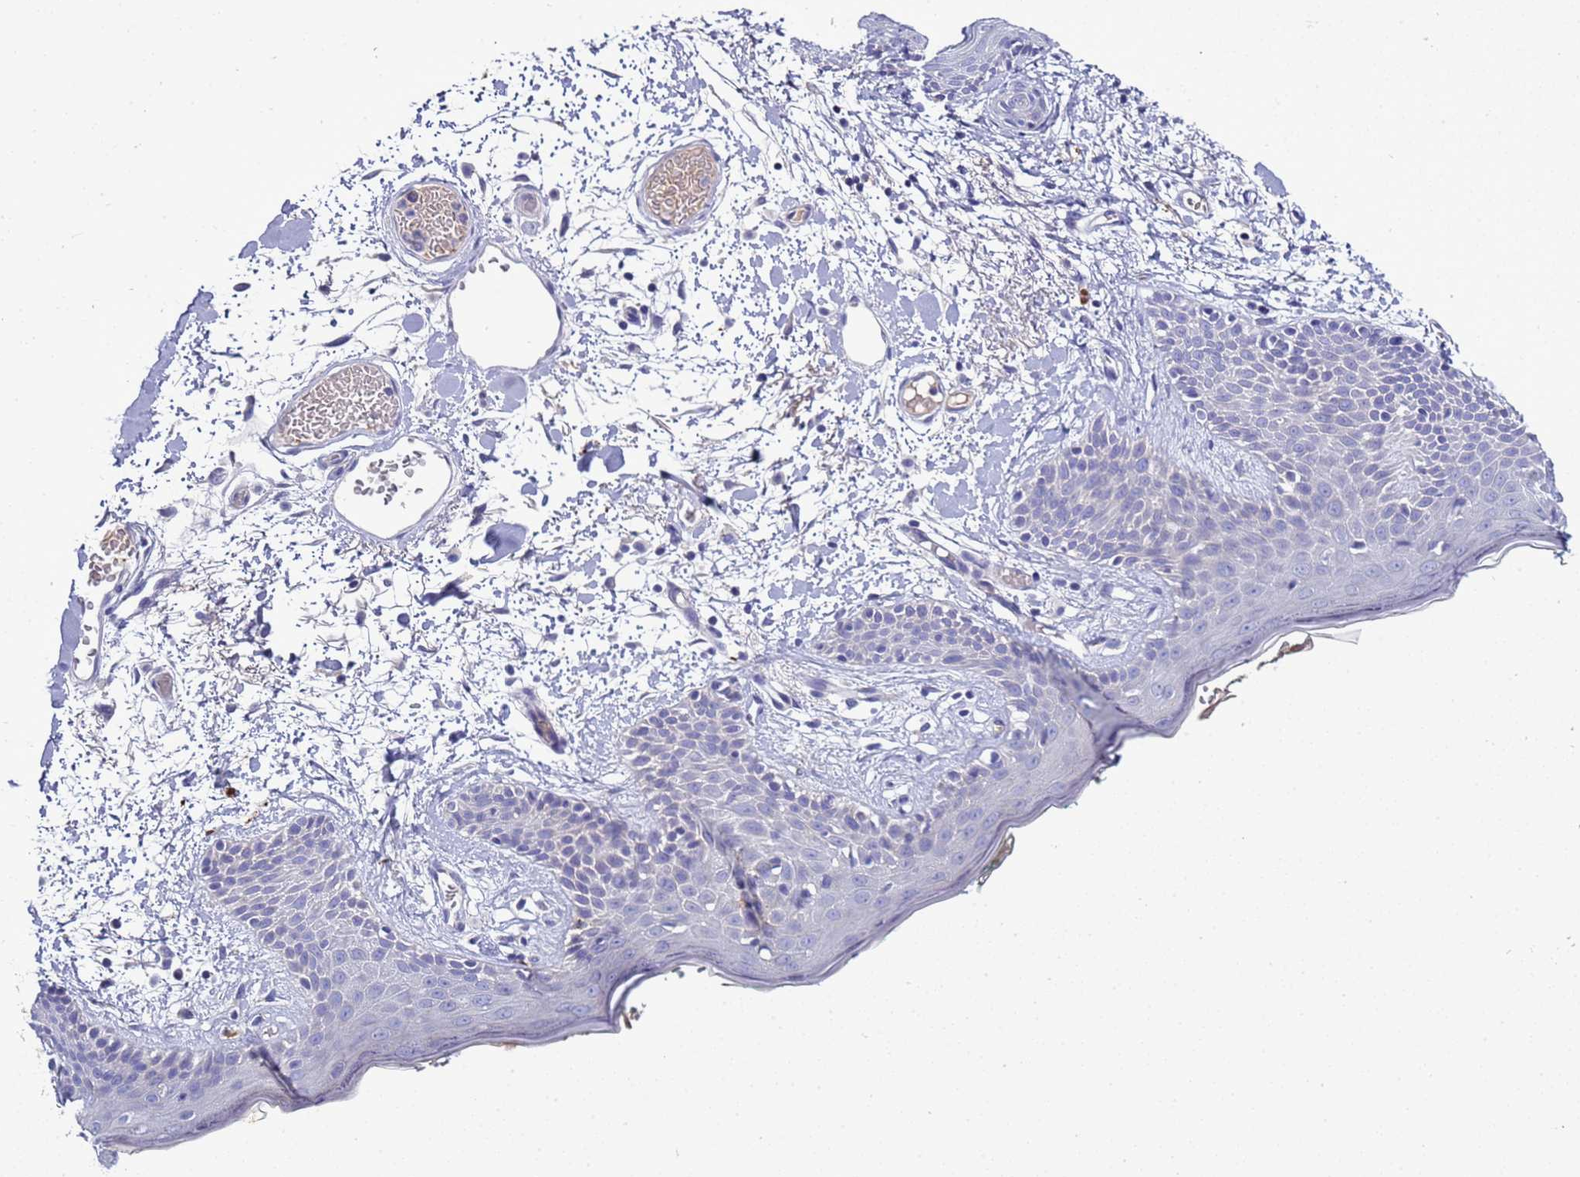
{"staining": {"intensity": "negative", "quantity": "none", "location": "none"}, "tissue": "skin", "cell_type": "Fibroblasts", "image_type": "normal", "snomed": [{"axis": "morphology", "description": "Normal tissue, NOS"}, {"axis": "topography", "description": "Skin"}], "caption": "IHC histopathology image of benign skin: skin stained with DAB (3,3'-diaminobenzidine) displays no significant protein expression in fibroblasts.", "gene": "C4orf46", "patient": {"sex": "male", "age": 79}}